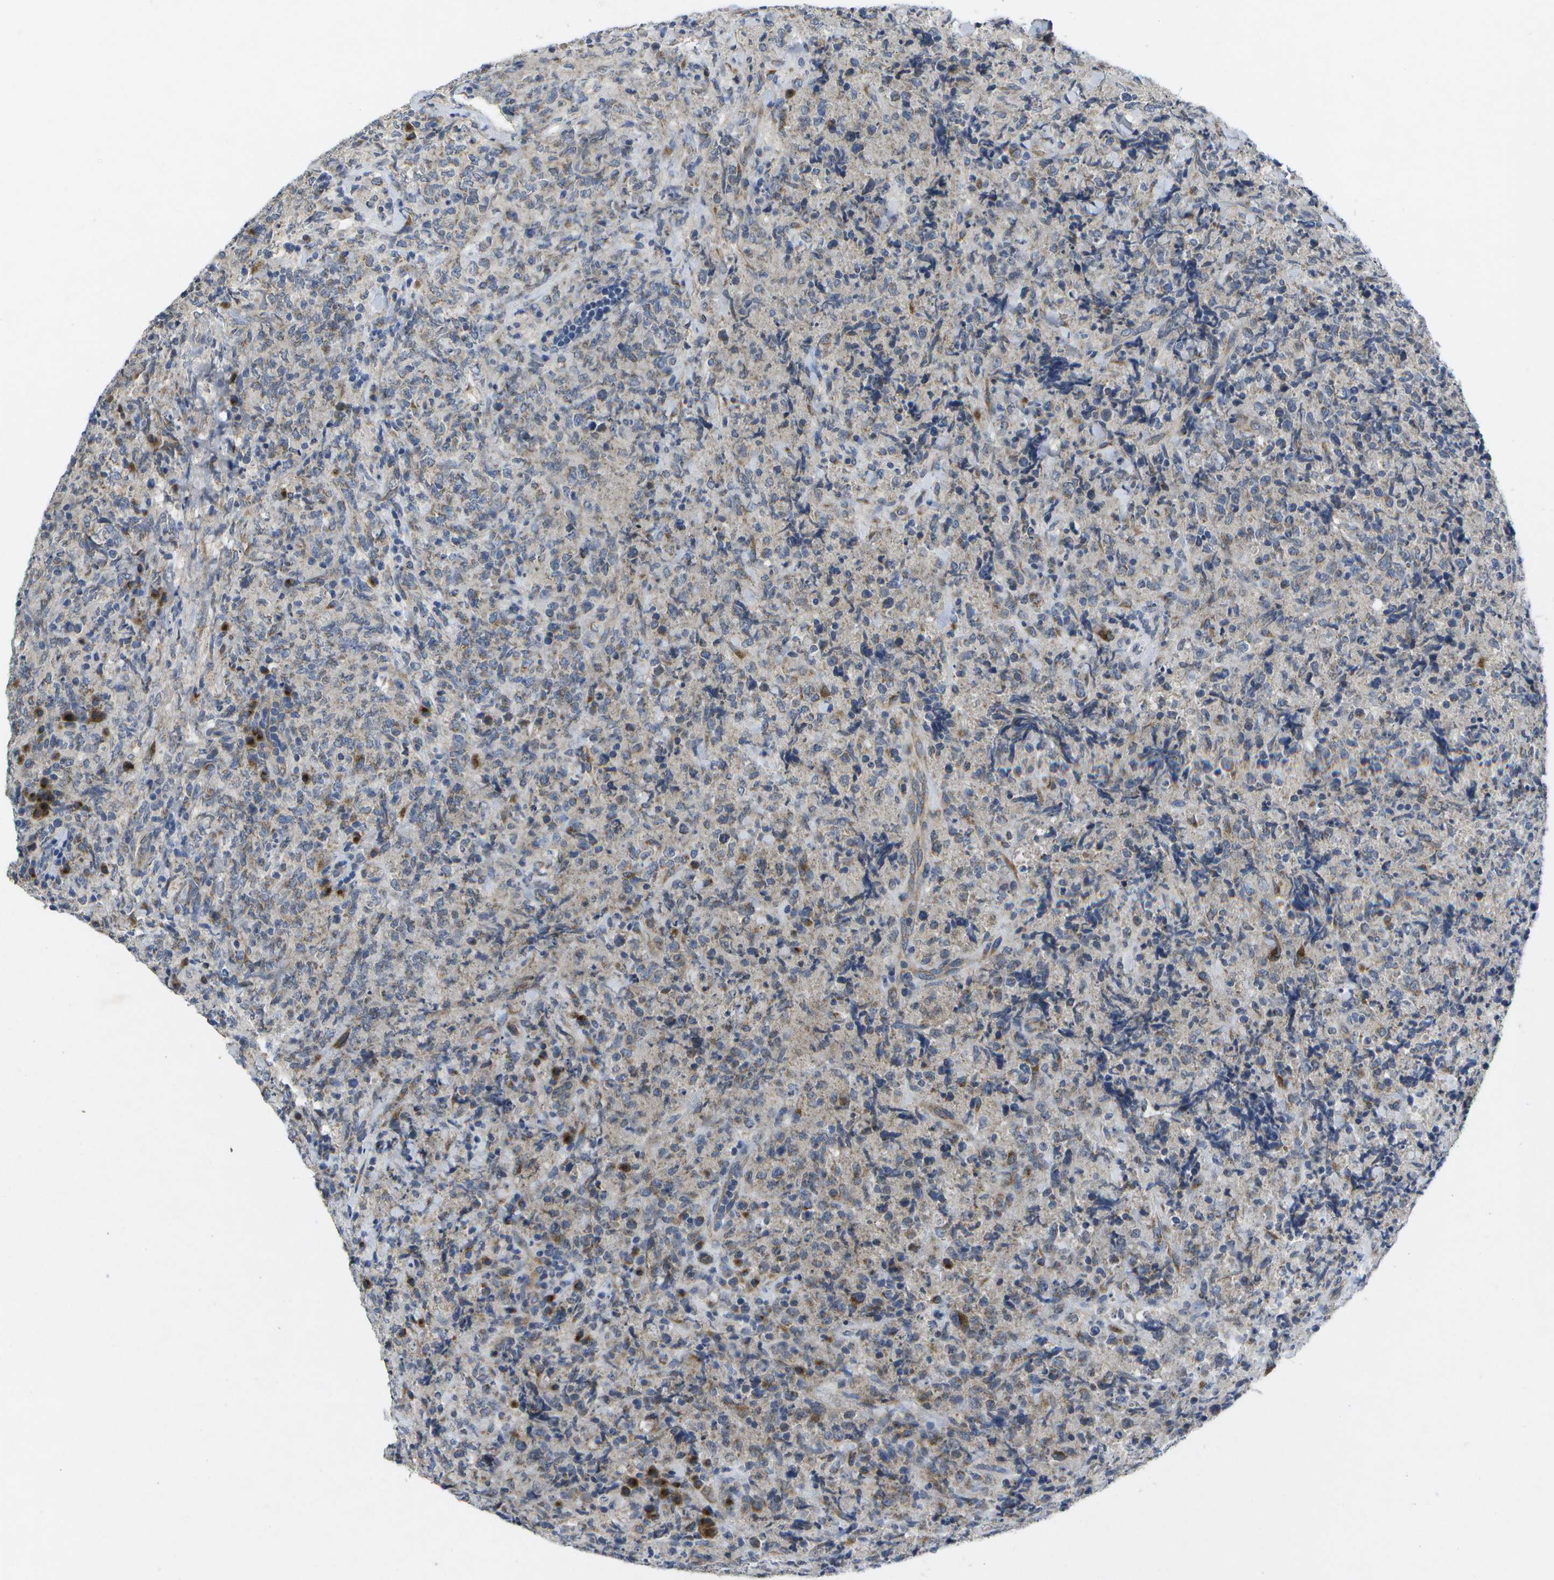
{"staining": {"intensity": "weak", "quantity": "<25%", "location": "cytoplasmic/membranous"}, "tissue": "lymphoma", "cell_type": "Tumor cells", "image_type": "cancer", "snomed": [{"axis": "morphology", "description": "Malignant lymphoma, non-Hodgkin's type, High grade"}, {"axis": "topography", "description": "Tonsil"}], "caption": "The immunohistochemistry (IHC) image has no significant staining in tumor cells of lymphoma tissue.", "gene": "KDELR1", "patient": {"sex": "female", "age": 36}}